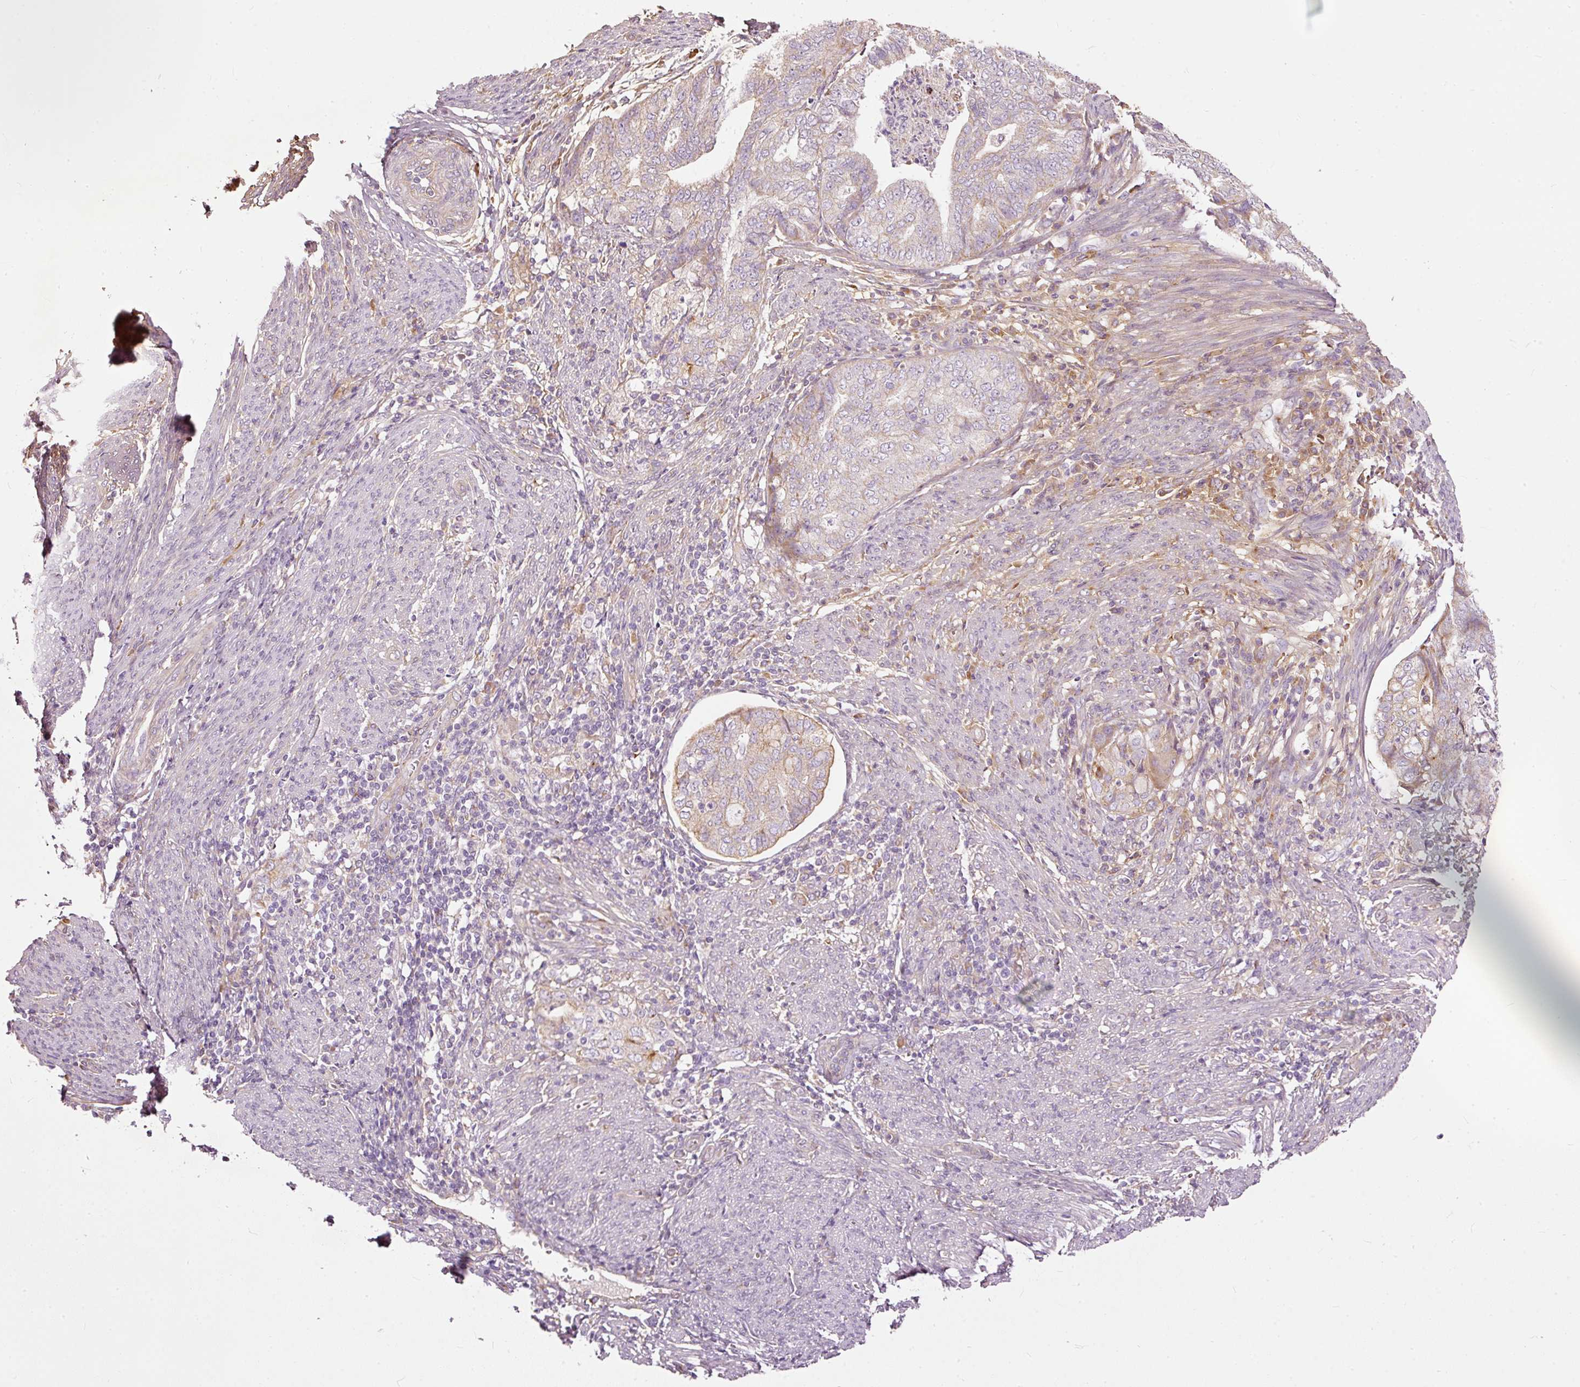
{"staining": {"intensity": "weak", "quantity": "<25%", "location": "cytoplasmic/membranous"}, "tissue": "endometrial cancer", "cell_type": "Tumor cells", "image_type": "cancer", "snomed": [{"axis": "morphology", "description": "Adenocarcinoma, NOS"}, {"axis": "topography", "description": "Endometrium"}], "caption": "Tumor cells show no significant protein staining in endometrial cancer.", "gene": "PAQR9", "patient": {"sex": "female", "age": 79}}